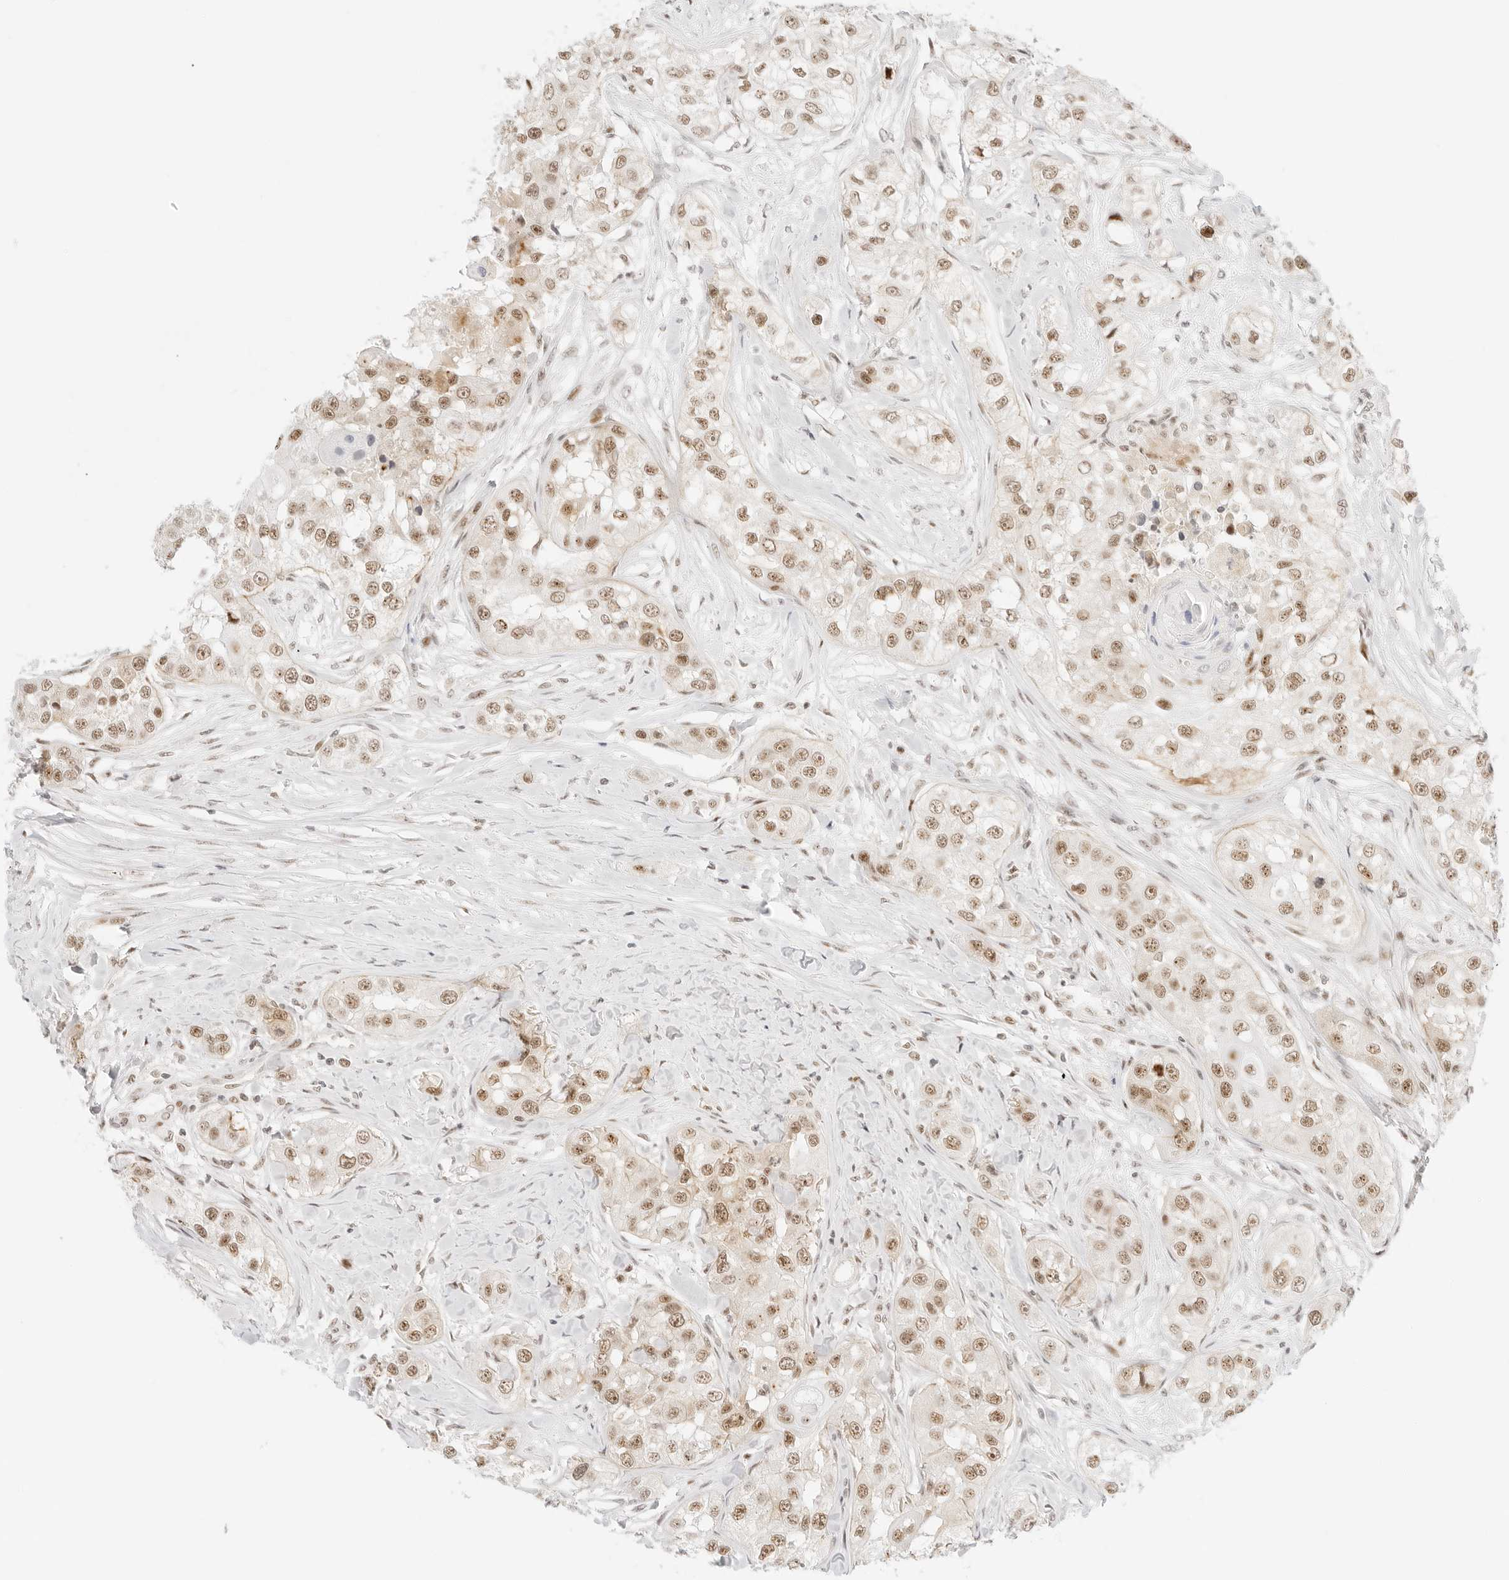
{"staining": {"intensity": "moderate", "quantity": ">75%", "location": "nuclear"}, "tissue": "head and neck cancer", "cell_type": "Tumor cells", "image_type": "cancer", "snomed": [{"axis": "morphology", "description": "Normal tissue, NOS"}, {"axis": "morphology", "description": "Squamous cell carcinoma, NOS"}, {"axis": "topography", "description": "Skeletal muscle"}, {"axis": "topography", "description": "Head-Neck"}], "caption": "Human head and neck cancer stained with a protein marker reveals moderate staining in tumor cells.", "gene": "ITGA6", "patient": {"sex": "male", "age": 51}}